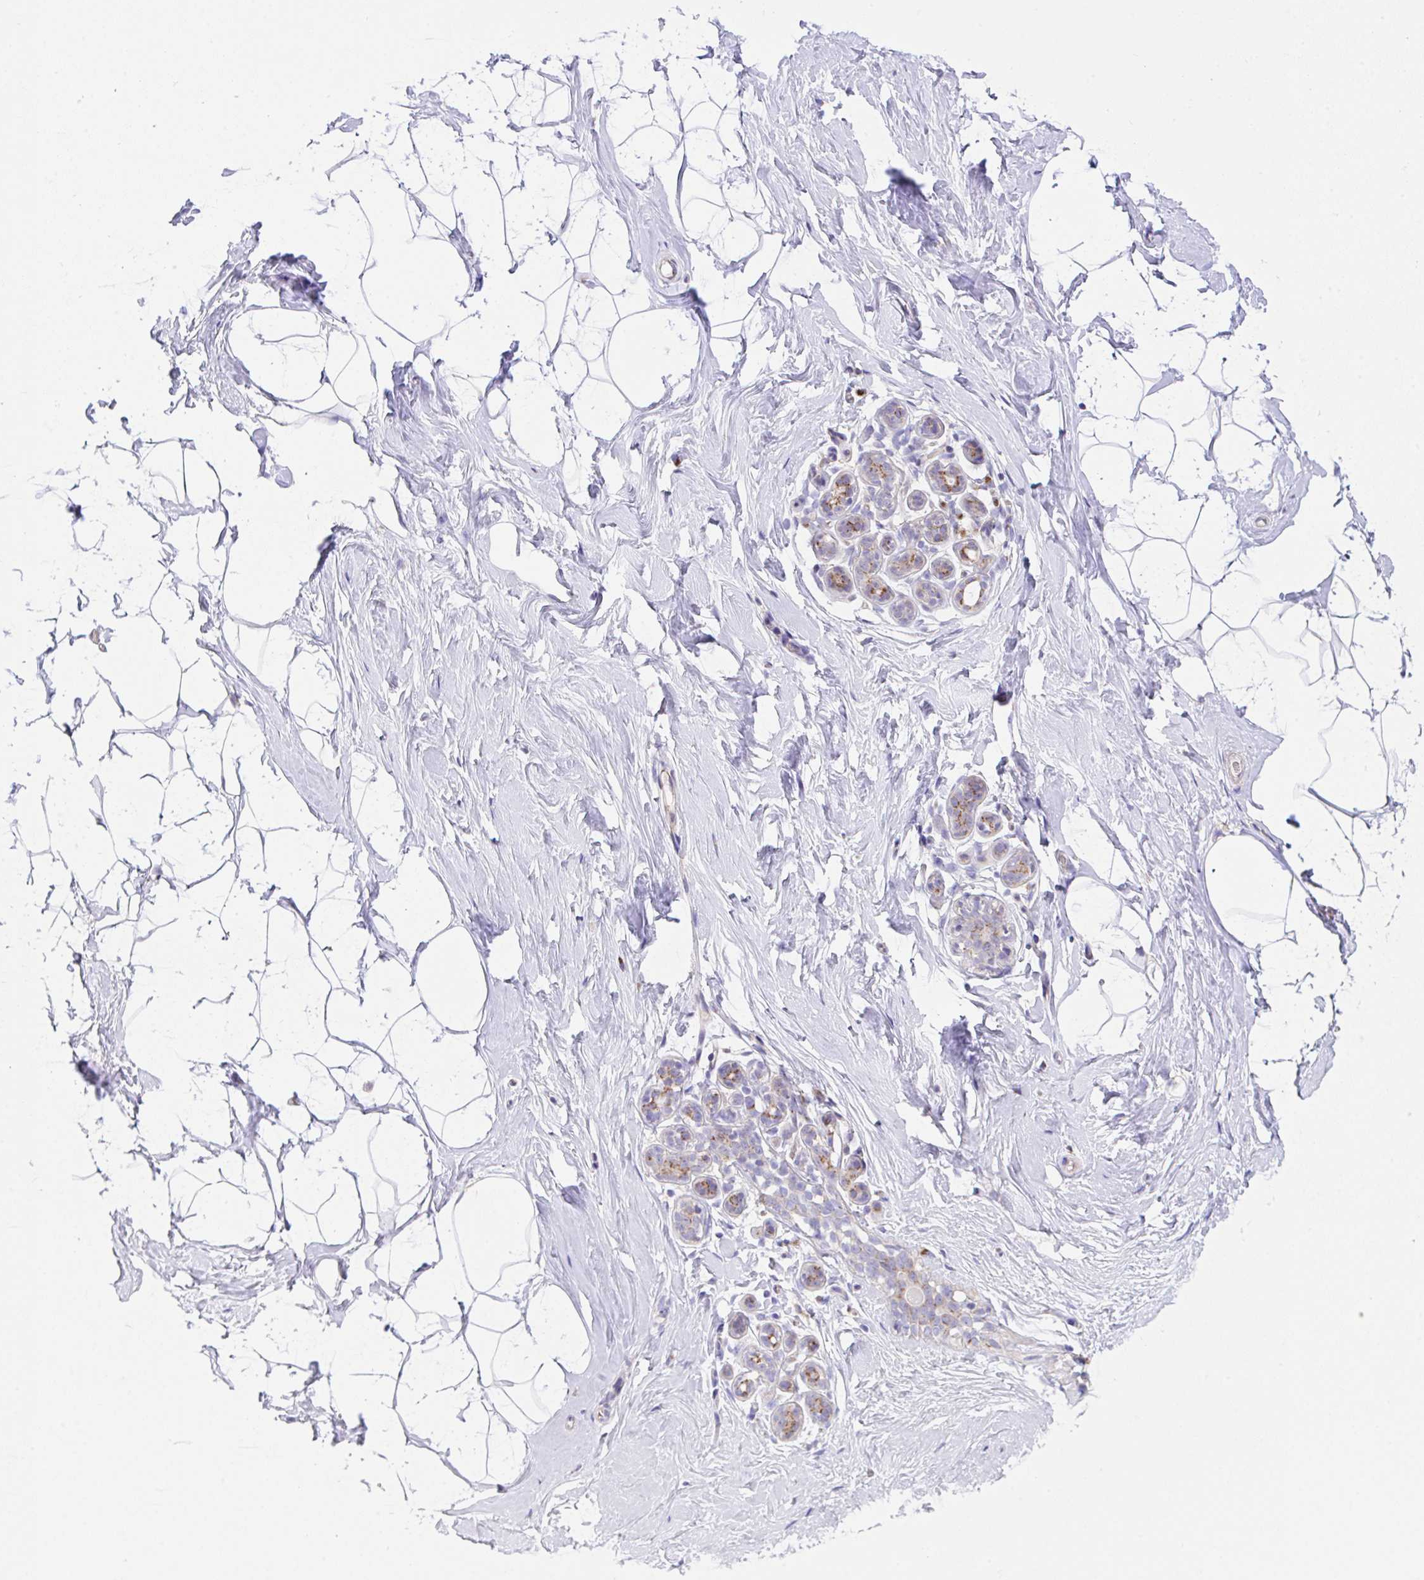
{"staining": {"intensity": "negative", "quantity": "none", "location": "none"}, "tissue": "breast", "cell_type": "Adipocytes", "image_type": "normal", "snomed": [{"axis": "morphology", "description": "Normal tissue, NOS"}, {"axis": "topography", "description": "Breast"}], "caption": "DAB immunohistochemical staining of benign human breast displays no significant positivity in adipocytes. Brightfield microscopy of IHC stained with DAB (brown) and hematoxylin (blue), captured at high magnification.", "gene": "MIA3", "patient": {"sex": "female", "age": 32}}